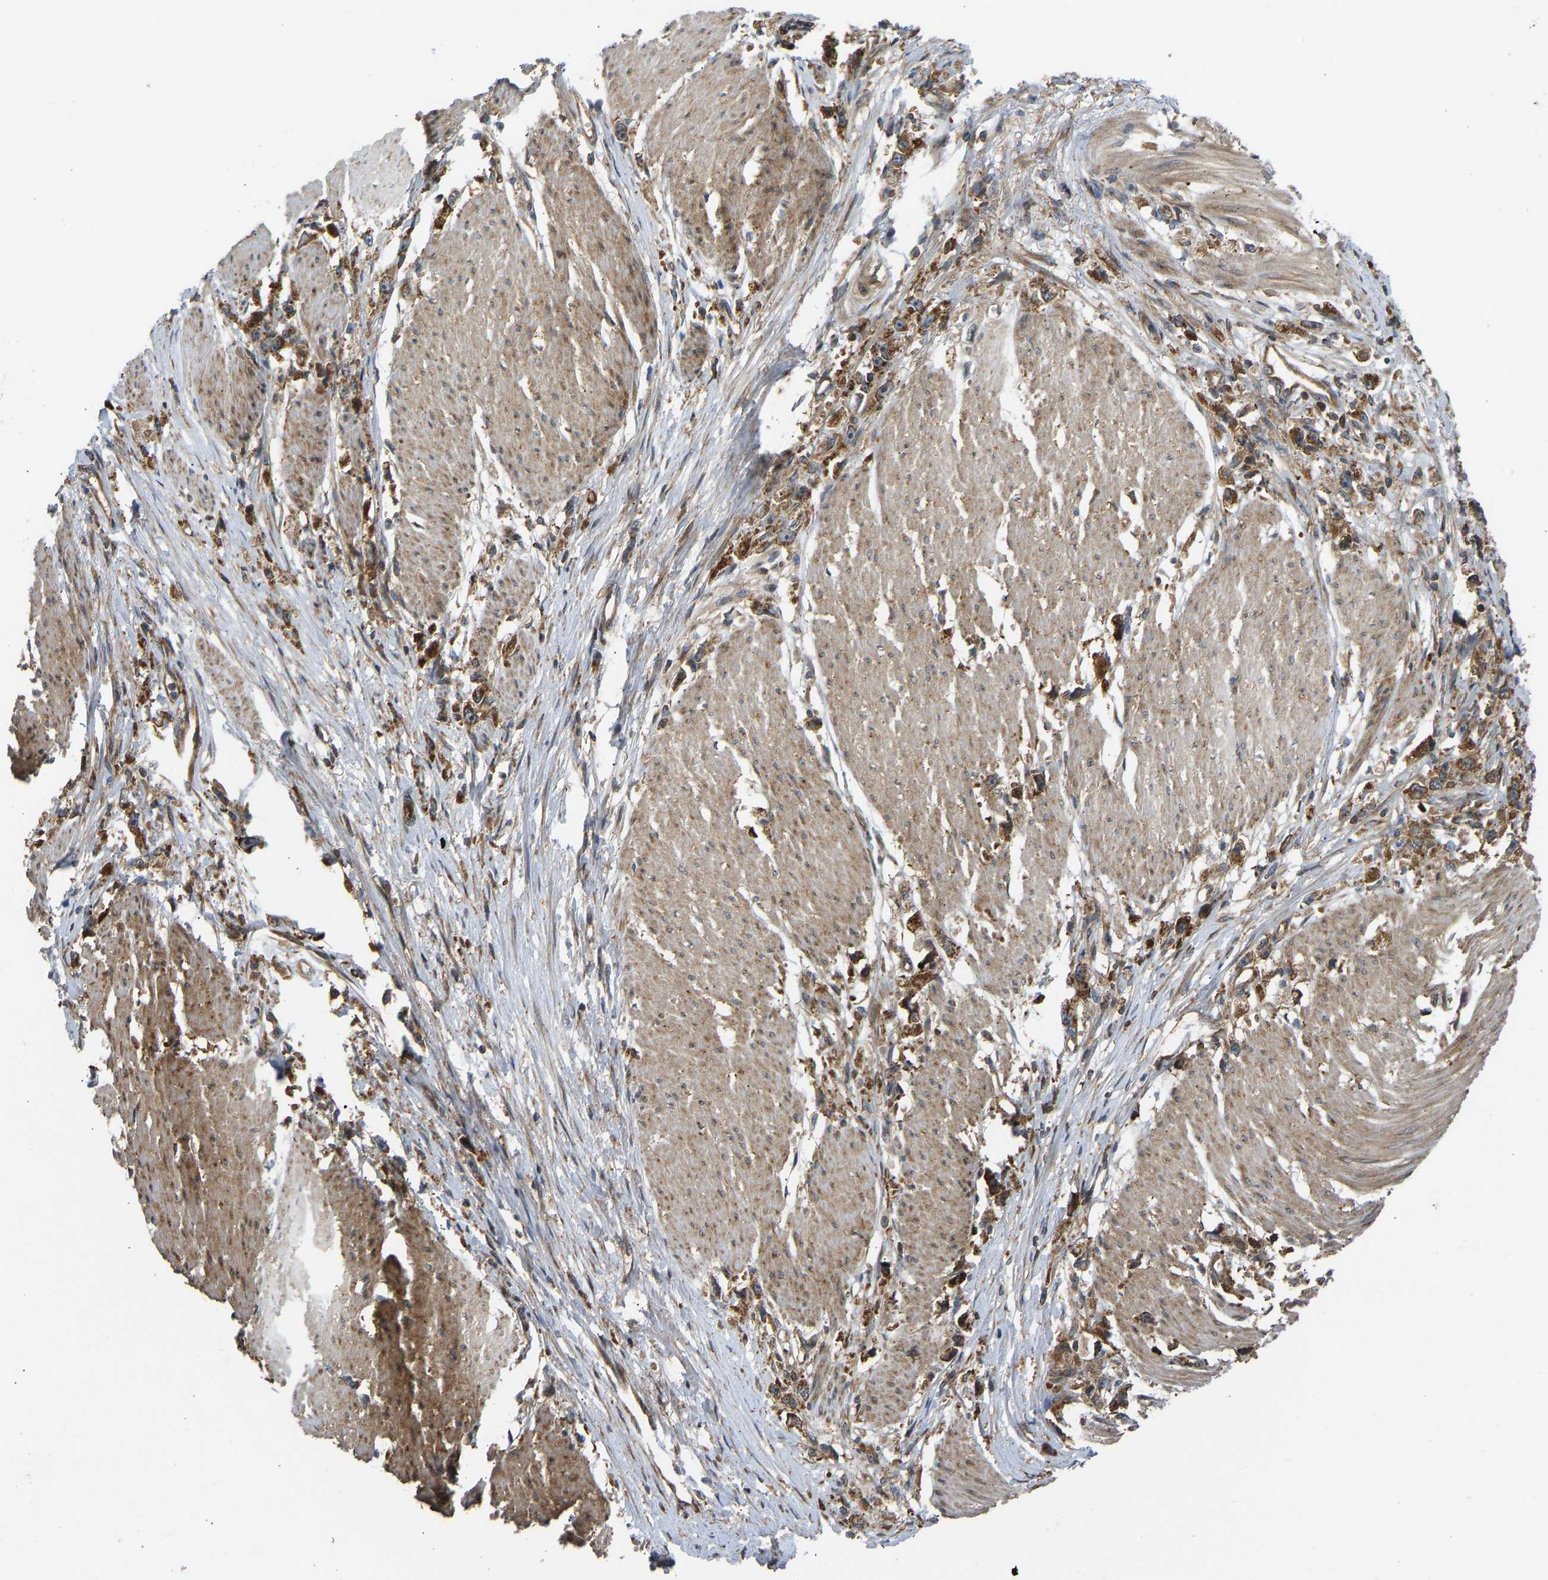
{"staining": {"intensity": "moderate", "quantity": ">75%", "location": "cytoplasmic/membranous"}, "tissue": "stomach cancer", "cell_type": "Tumor cells", "image_type": "cancer", "snomed": [{"axis": "morphology", "description": "Adenocarcinoma, NOS"}, {"axis": "topography", "description": "Stomach"}], "caption": "DAB (3,3'-diaminobenzidine) immunohistochemical staining of human stomach adenocarcinoma displays moderate cytoplasmic/membranous protein staining in approximately >75% of tumor cells. (IHC, brightfield microscopy, high magnification).", "gene": "RASGRF2", "patient": {"sex": "female", "age": 59}}